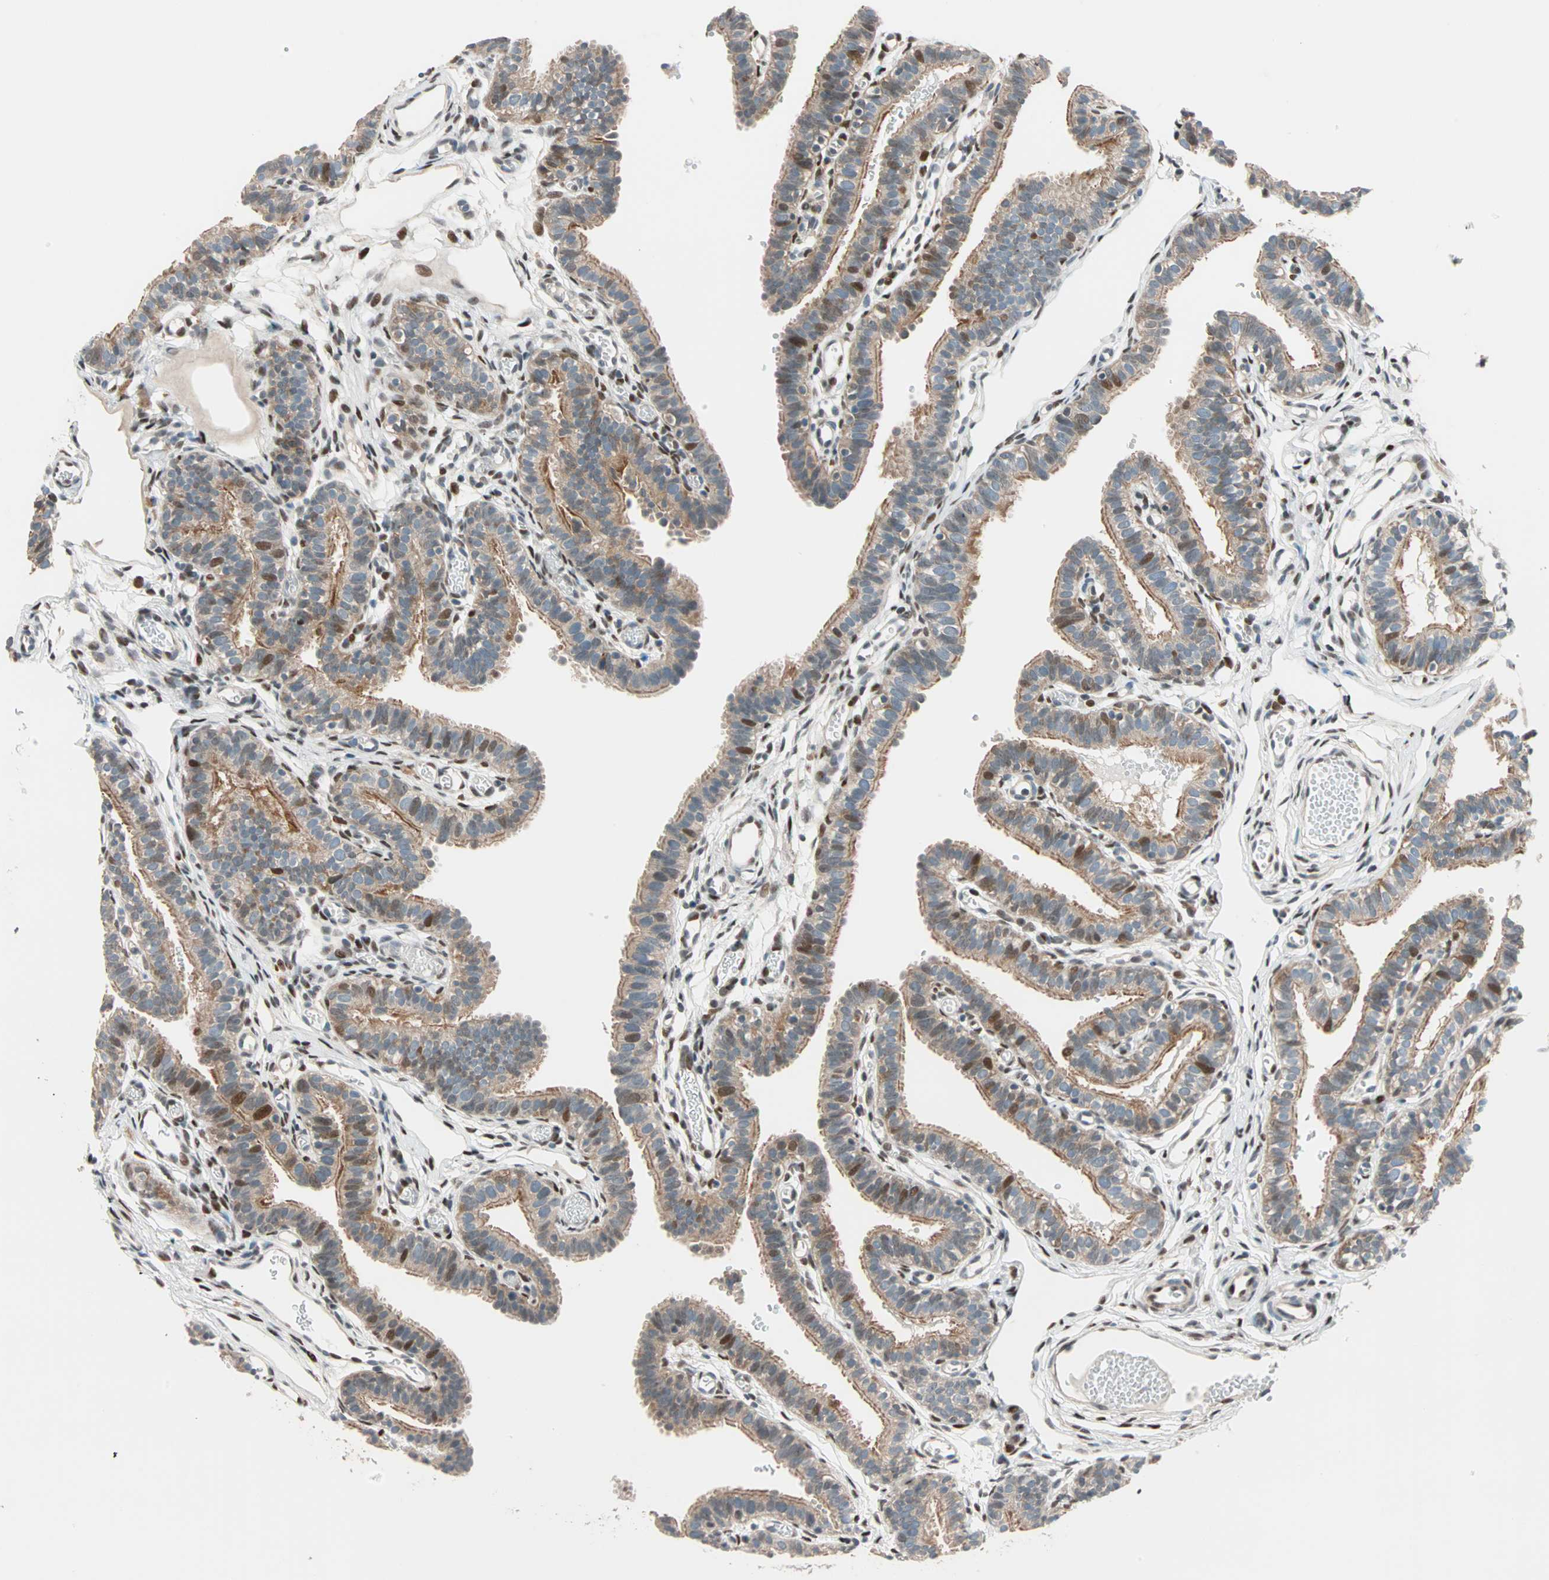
{"staining": {"intensity": "moderate", "quantity": ">75%", "location": "cytoplasmic/membranous,nuclear"}, "tissue": "fallopian tube", "cell_type": "Glandular cells", "image_type": "normal", "snomed": [{"axis": "morphology", "description": "Normal tissue, NOS"}, {"axis": "topography", "description": "Fallopian tube"}, {"axis": "topography", "description": "Placenta"}], "caption": "Benign fallopian tube reveals moderate cytoplasmic/membranous,nuclear positivity in approximately >75% of glandular cells, visualized by immunohistochemistry. (IHC, brightfield microscopy, high magnification).", "gene": "HECW1", "patient": {"sex": "female", "age": 34}}